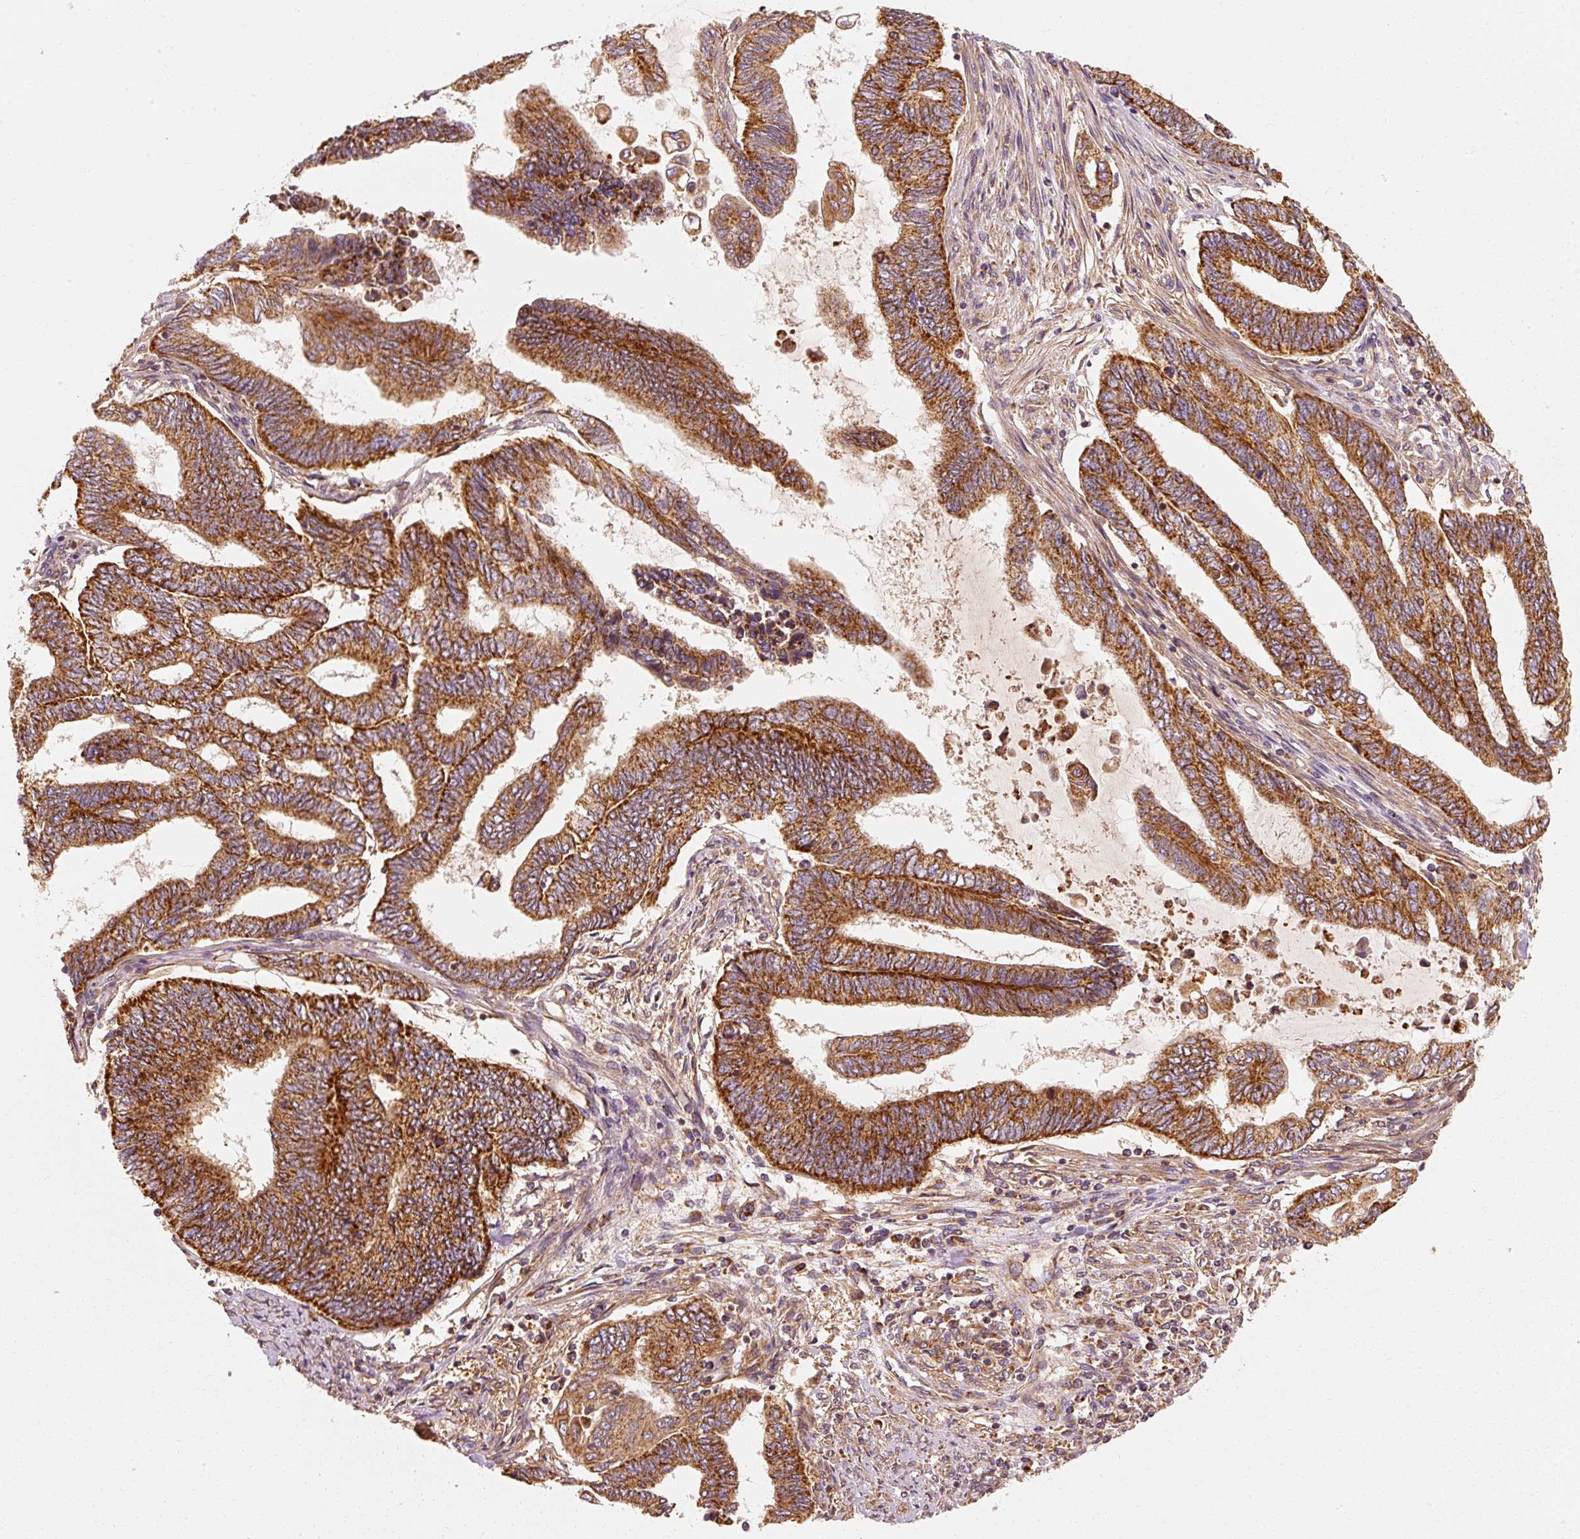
{"staining": {"intensity": "strong", "quantity": ">75%", "location": "cytoplasmic/membranous"}, "tissue": "endometrial cancer", "cell_type": "Tumor cells", "image_type": "cancer", "snomed": [{"axis": "morphology", "description": "Adenocarcinoma, NOS"}, {"axis": "topography", "description": "Uterus"}, {"axis": "topography", "description": "Endometrium"}], "caption": "A brown stain labels strong cytoplasmic/membranous expression of a protein in human endometrial cancer (adenocarcinoma) tumor cells. Nuclei are stained in blue.", "gene": "TOMM40", "patient": {"sex": "female", "age": 70}}